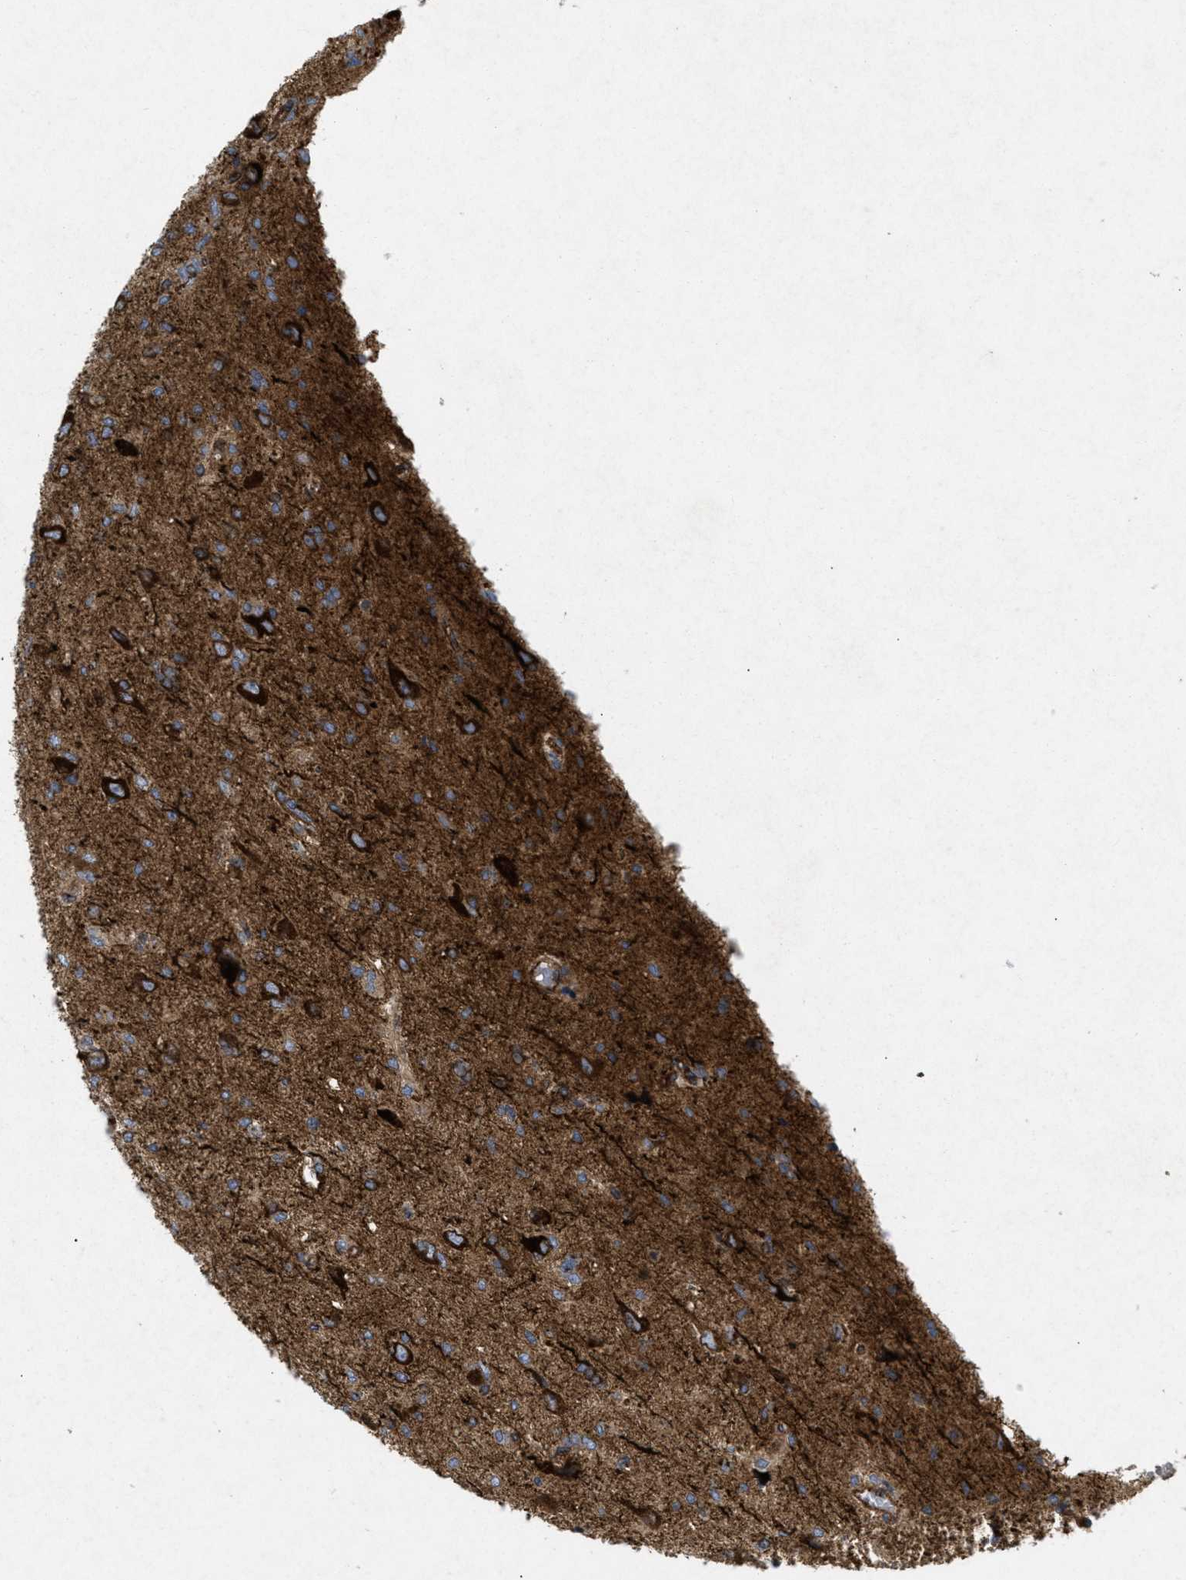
{"staining": {"intensity": "strong", "quantity": ">75%", "location": "cytoplasmic/membranous"}, "tissue": "glioma", "cell_type": "Tumor cells", "image_type": "cancer", "snomed": [{"axis": "morphology", "description": "Glioma, malignant, High grade"}, {"axis": "topography", "description": "Brain"}], "caption": "High-magnification brightfield microscopy of glioma stained with DAB (brown) and counterstained with hematoxylin (blue). tumor cells exhibit strong cytoplasmic/membranous expression is seen in approximately>75% of cells. The staining was performed using DAB (3,3'-diaminobenzidine) to visualize the protein expression in brown, while the nuclei were stained in blue with hematoxylin (Magnification: 20x).", "gene": "DCTN4", "patient": {"sex": "female", "age": 59}}